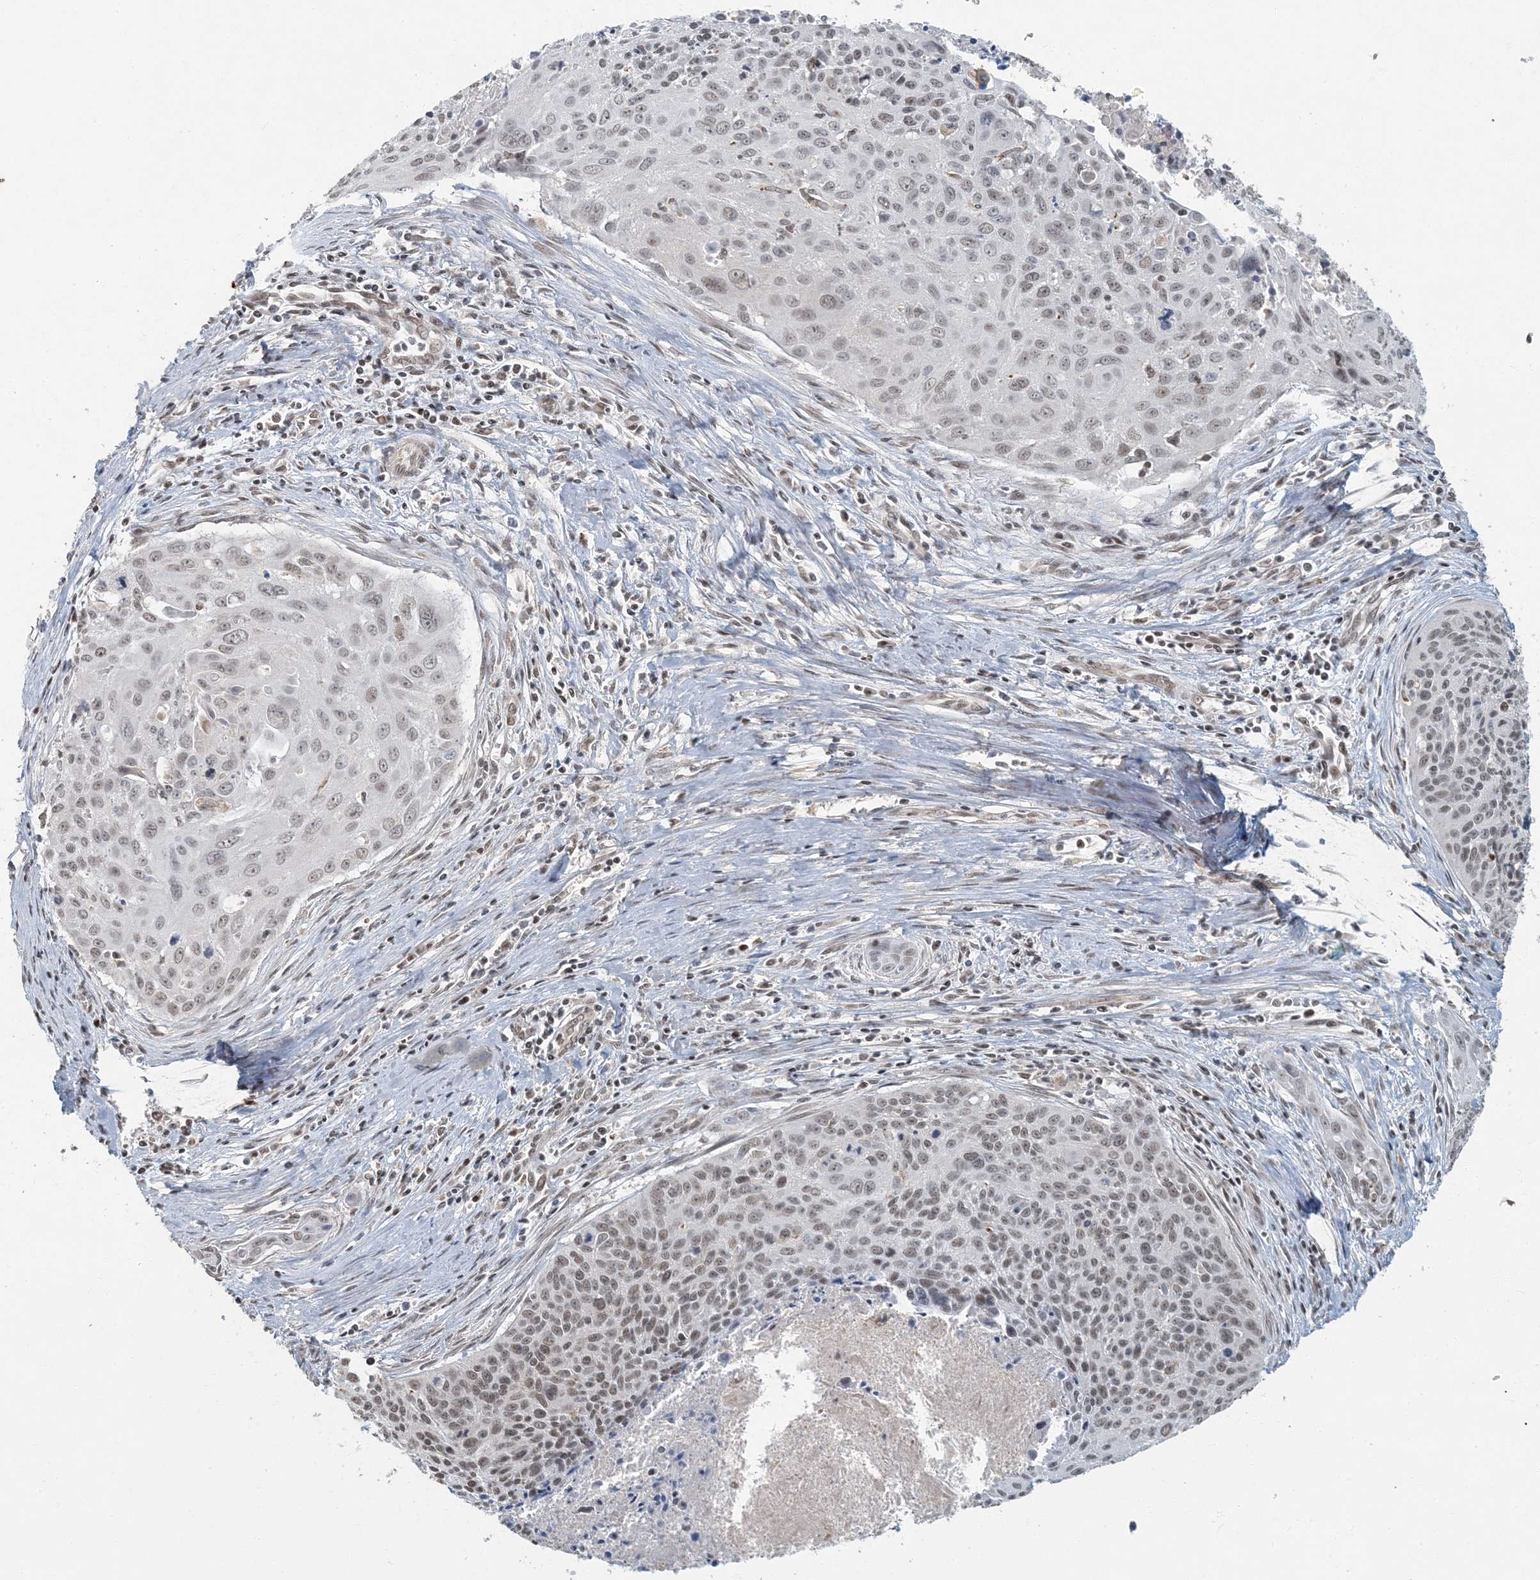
{"staining": {"intensity": "weak", "quantity": ">75%", "location": "nuclear"}, "tissue": "cervical cancer", "cell_type": "Tumor cells", "image_type": "cancer", "snomed": [{"axis": "morphology", "description": "Squamous cell carcinoma, NOS"}, {"axis": "topography", "description": "Cervix"}], "caption": "The photomicrograph reveals immunohistochemical staining of cervical squamous cell carcinoma. There is weak nuclear expression is appreciated in approximately >75% of tumor cells.", "gene": "AK9", "patient": {"sex": "female", "age": 55}}